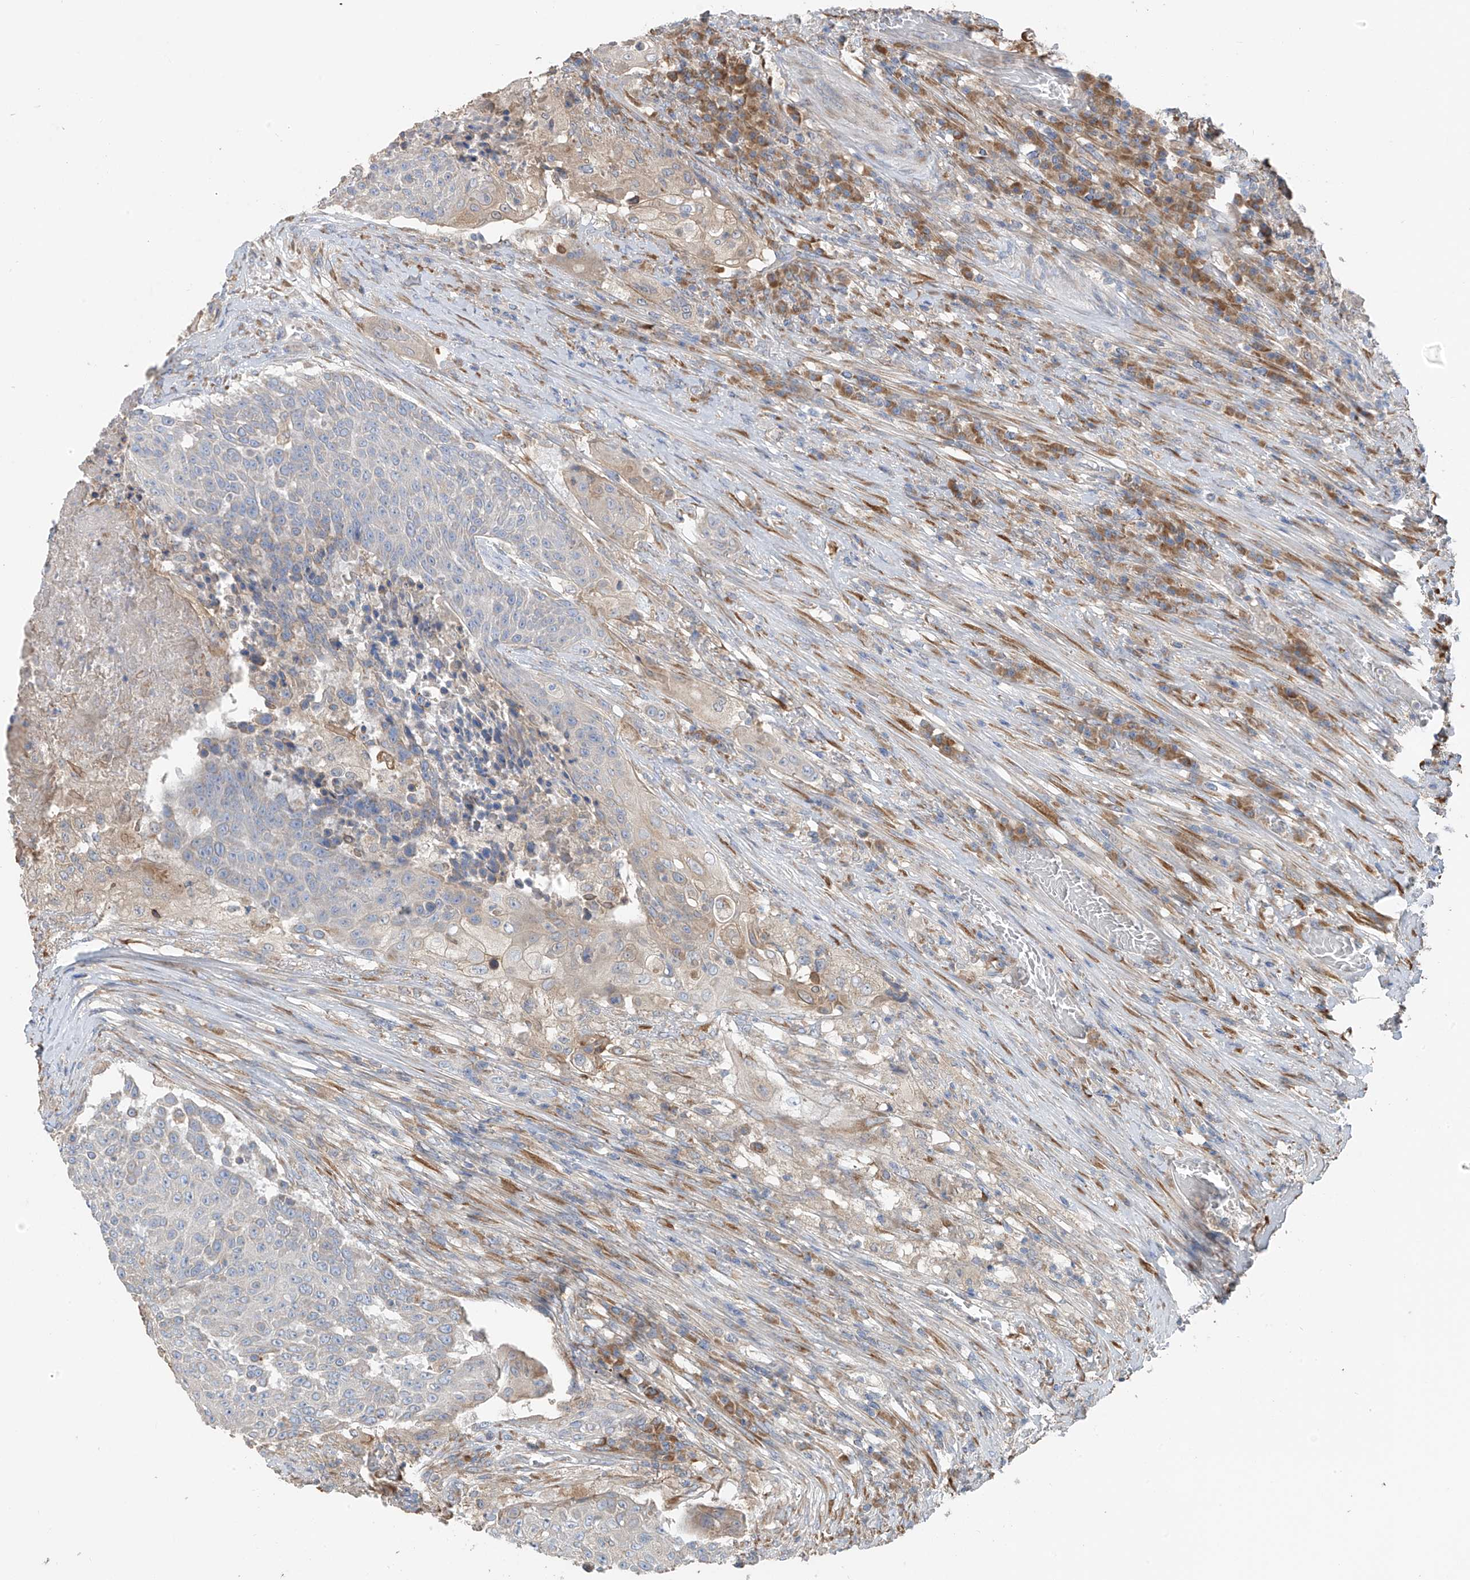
{"staining": {"intensity": "negative", "quantity": "none", "location": "none"}, "tissue": "urothelial cancer", "cell_type": "Tumor cells", "image_type": "cancer", "snomed": [{"axis": "morphology", "description": "Urothelial carcinoma, High grade"}, {"axis": "topography", "description": "Urinary bladder"}], "caption": "IHC of human urothelial cancer shows no staining in tumor cells.", "gene": "GALNTL6", "patient": {"sex": "female", "age": 63}}